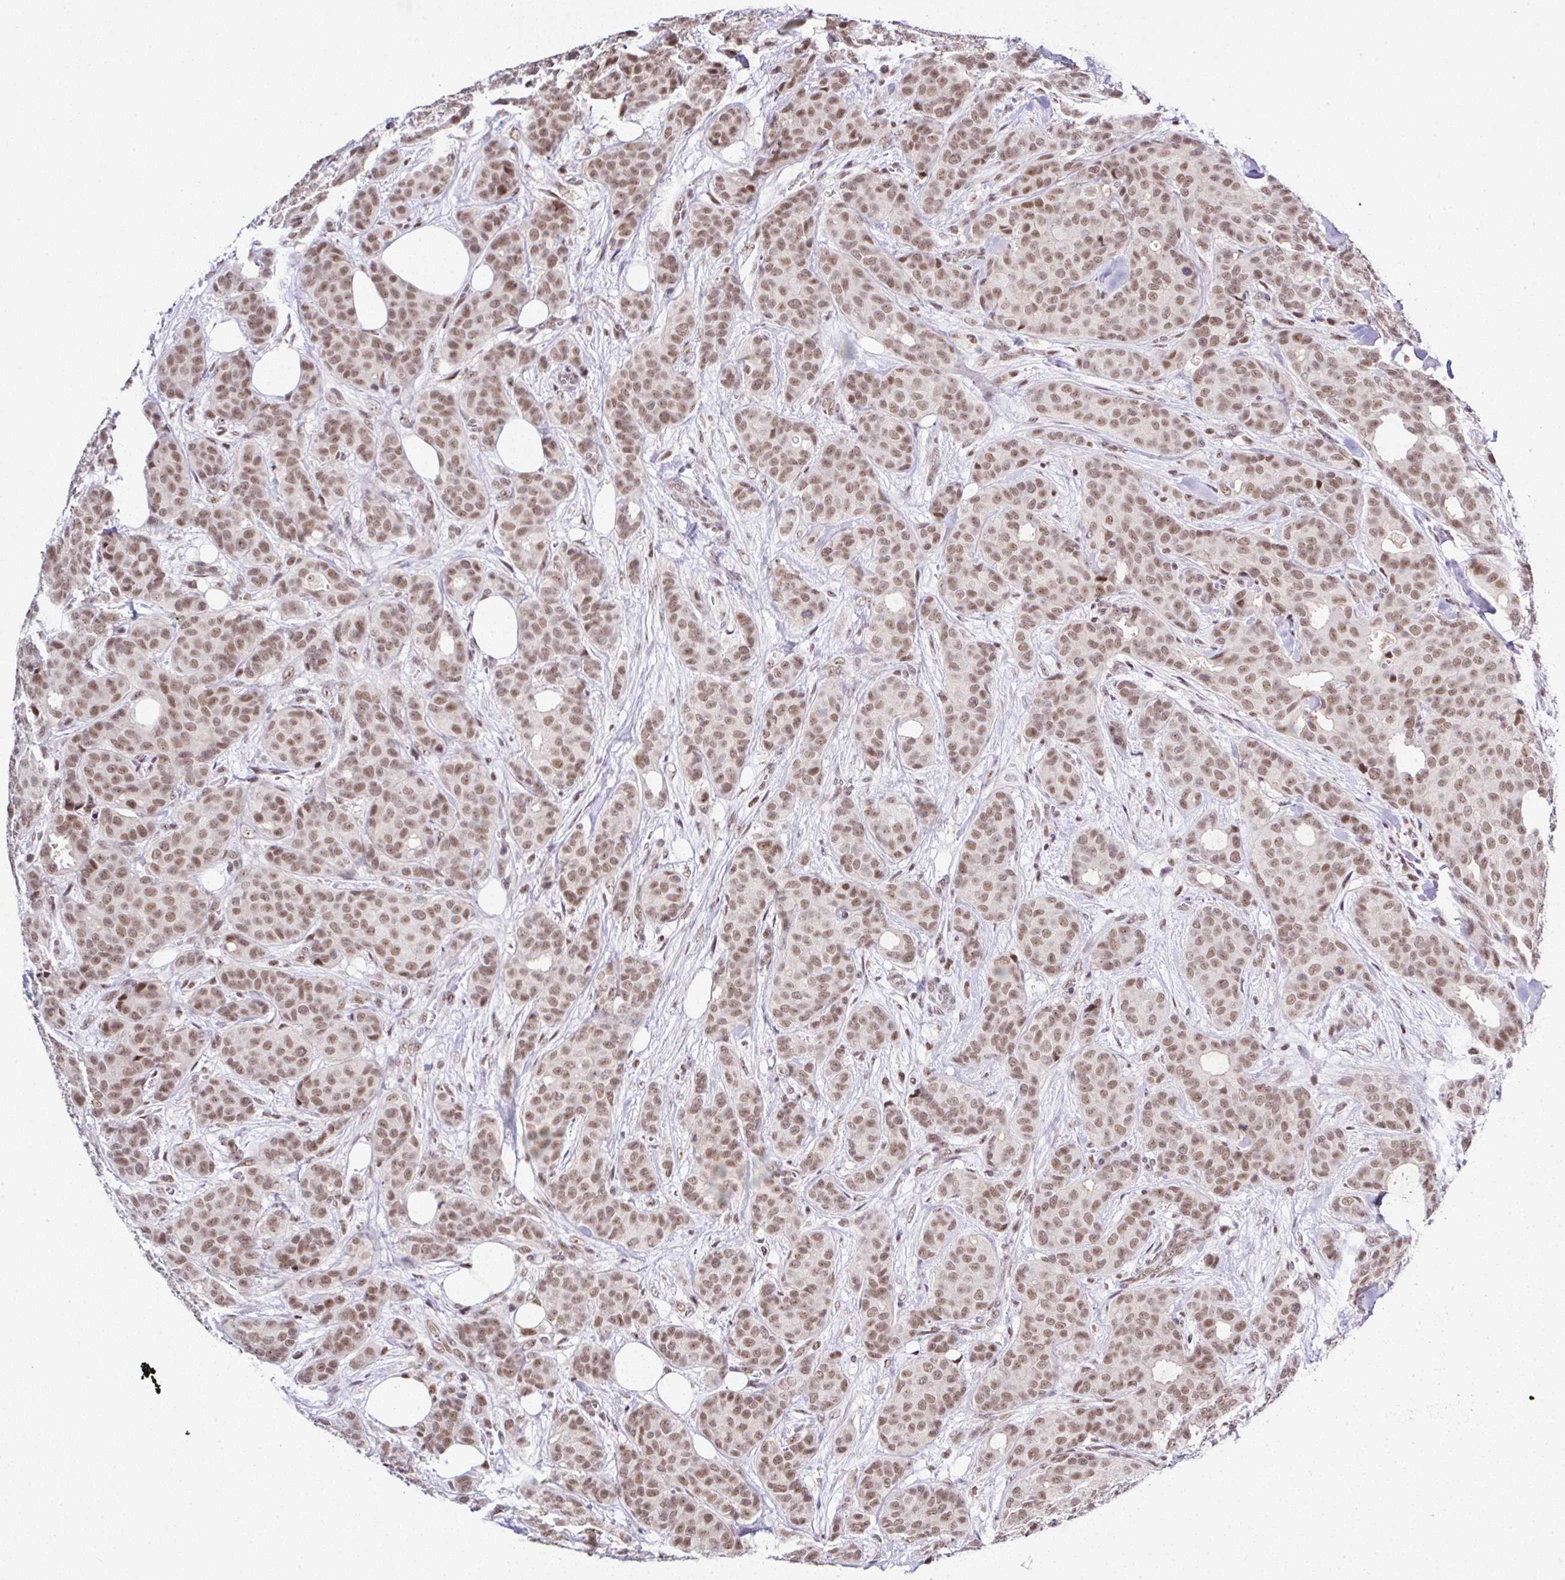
{"staining": {"intensity": "moderate", "quantity": ">75%", "location": "nuclear"}, "tissue": "breast cancer", "cell_type": "Tumor cells", "image_type": "cancer", "snomed": [{"axis": "morphology", "description": "Duct carcinoma"}, {"axis": "topography", "description": "Breast"}], "caption": "This is a photomicrograph of immunohistochemistry staining of breast cancer, which shows moderate positivity in the nuclear of tumor cells.", "gene": "PTPN2", "patient": {"sex": "female", "age": 70}}